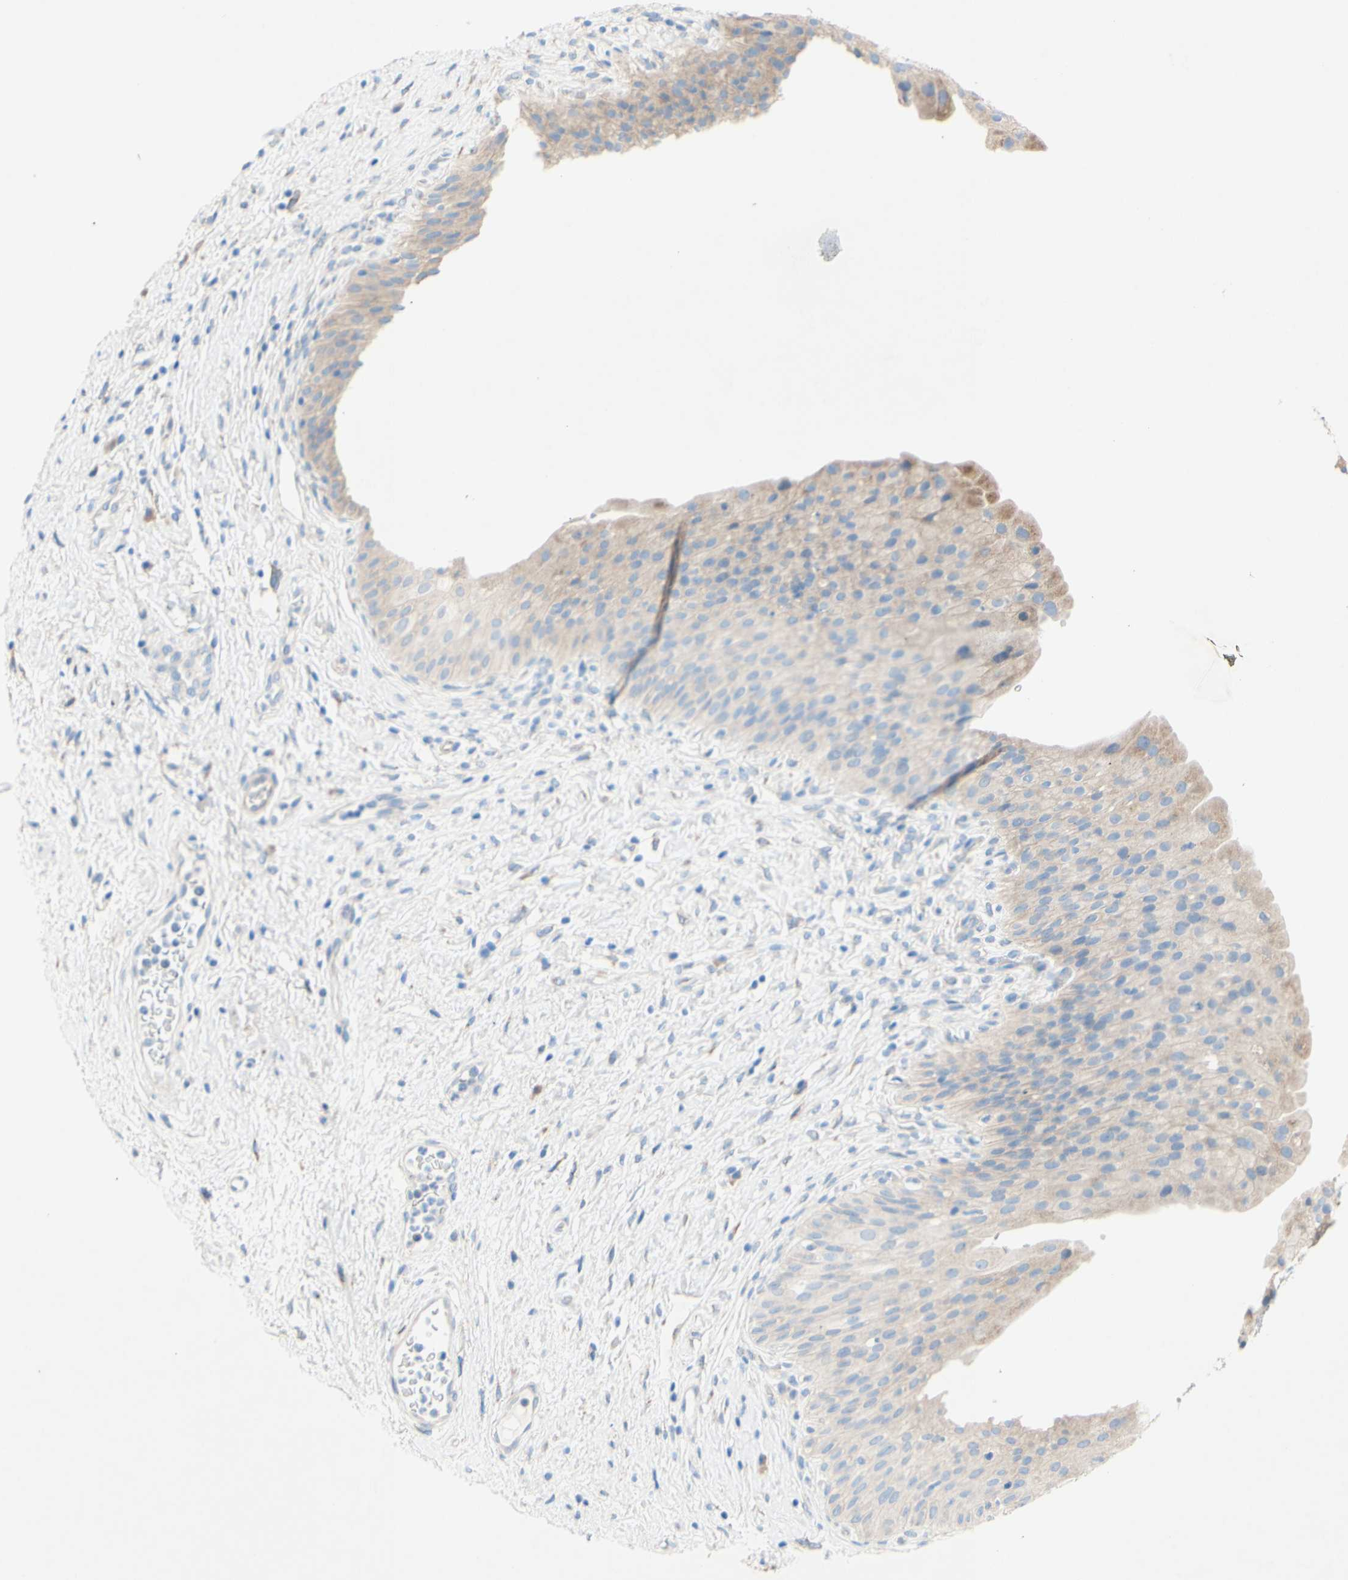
{"staining": {"intensity": "weak", "quantity": ">75%", "location": "cytoplasmic/membranous"}, "tissue": "urinary bladder", "cell_type": "Urothelial cells", "image_type": "normal", "snomed": [{"axis": "morphology", "description": "Normal tissue, NOS"}, {"axis": "morphology", "description": "Urothelial carcinoma, High grade"}, {"axis": "topography", "description": "Urinary bladder"}], "caption": "Protein staining shows weak cytoplasmic/membranous staining in about >75% of urothelial cells in normal urinary bladder.", "gene": "TMIGD2", "patient": {"sex": "male", "age": 46}}